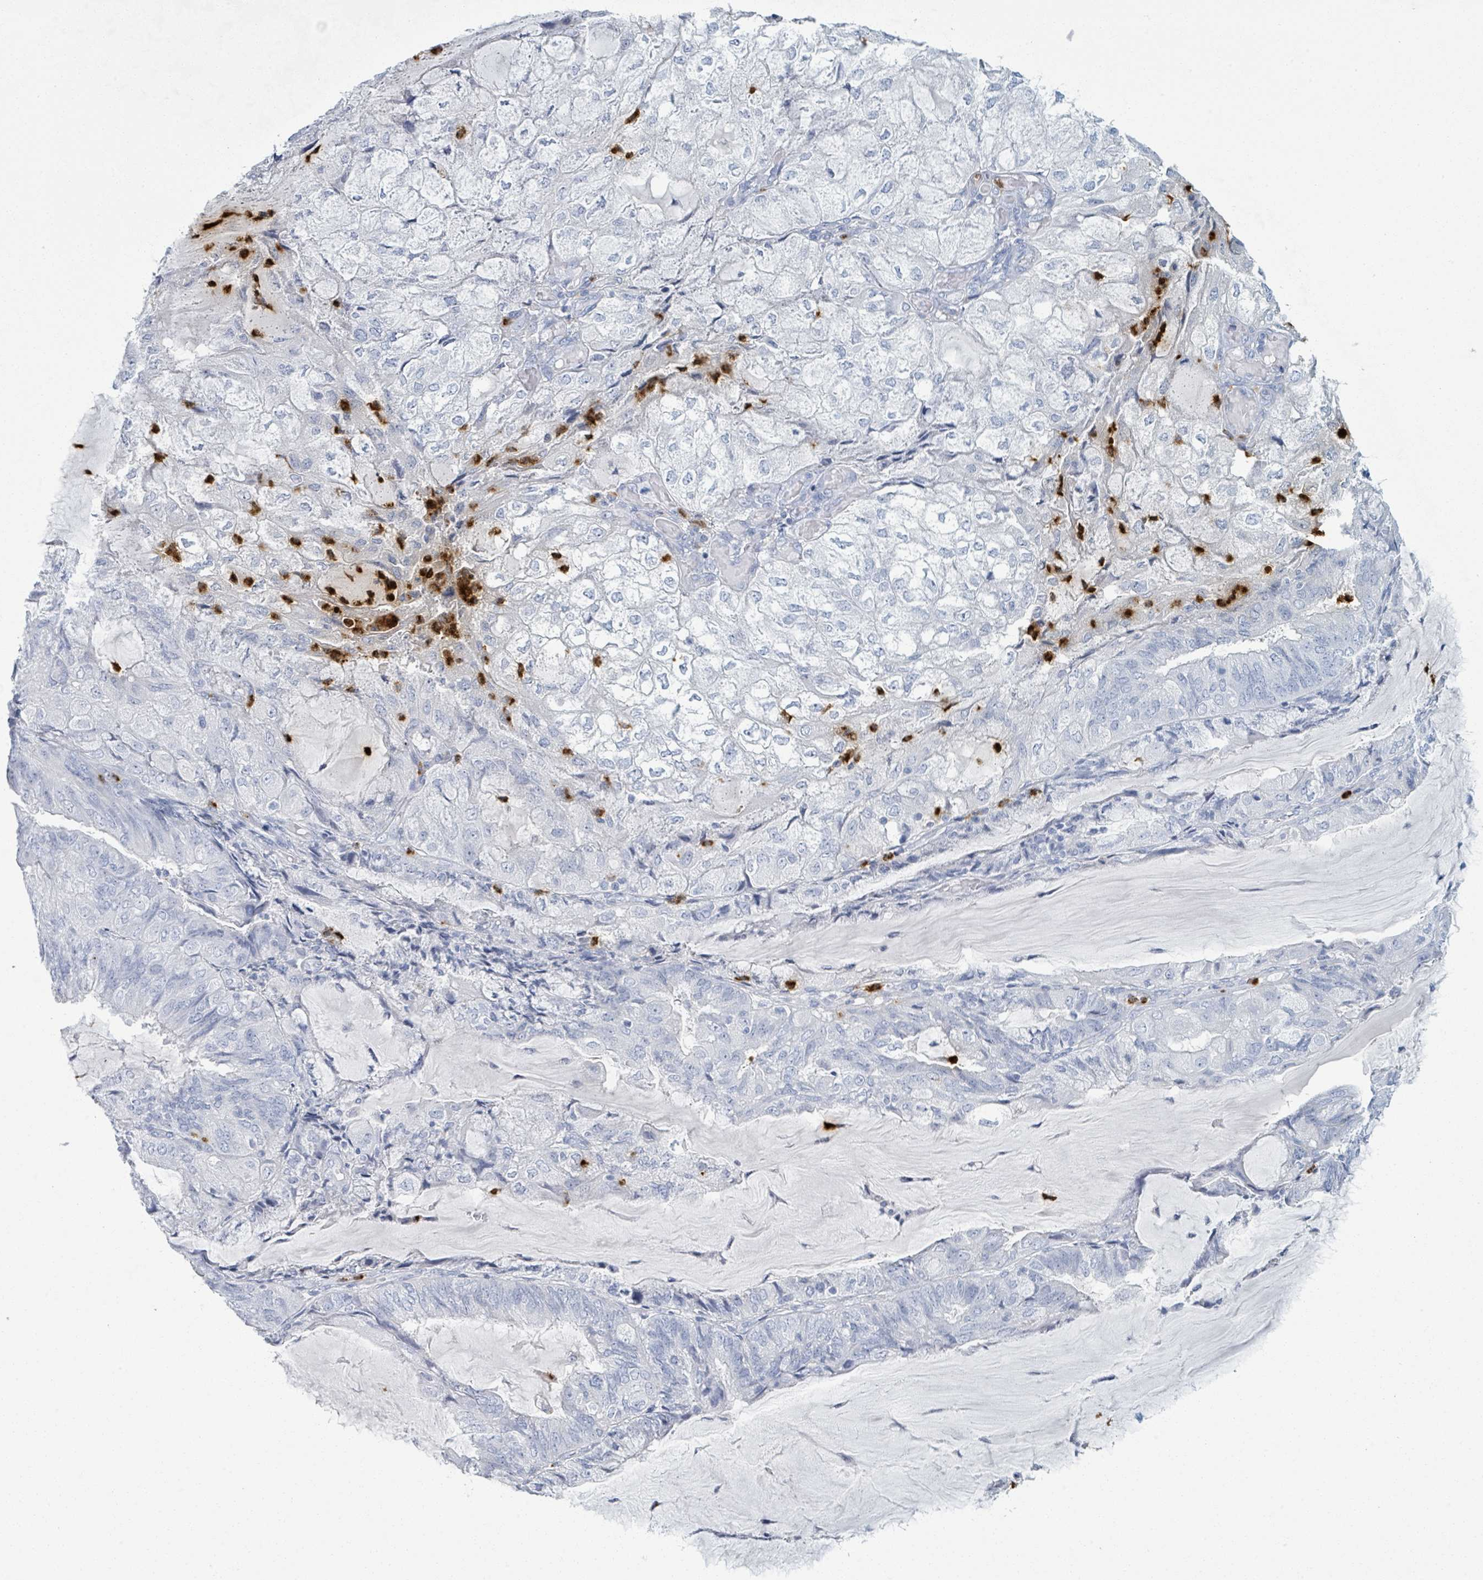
{"staining": {"intensity": "negative", "quantity": "none", "location": "none"}, "tissue": "endometrial cancer", "cell_type": "Tumor cells", "image_type": "cancer", "snomed": [{"axis": "morphology", "description": "Adenocarcinoma, NOS"}, {"axis": "topography", "description": "Endometrium"}], "caption": "Tumor cells are negative for brown protein staining in endometrial cancer.", "gene": "DEFA4", "patient": {"sex": "female", "age": 81}}